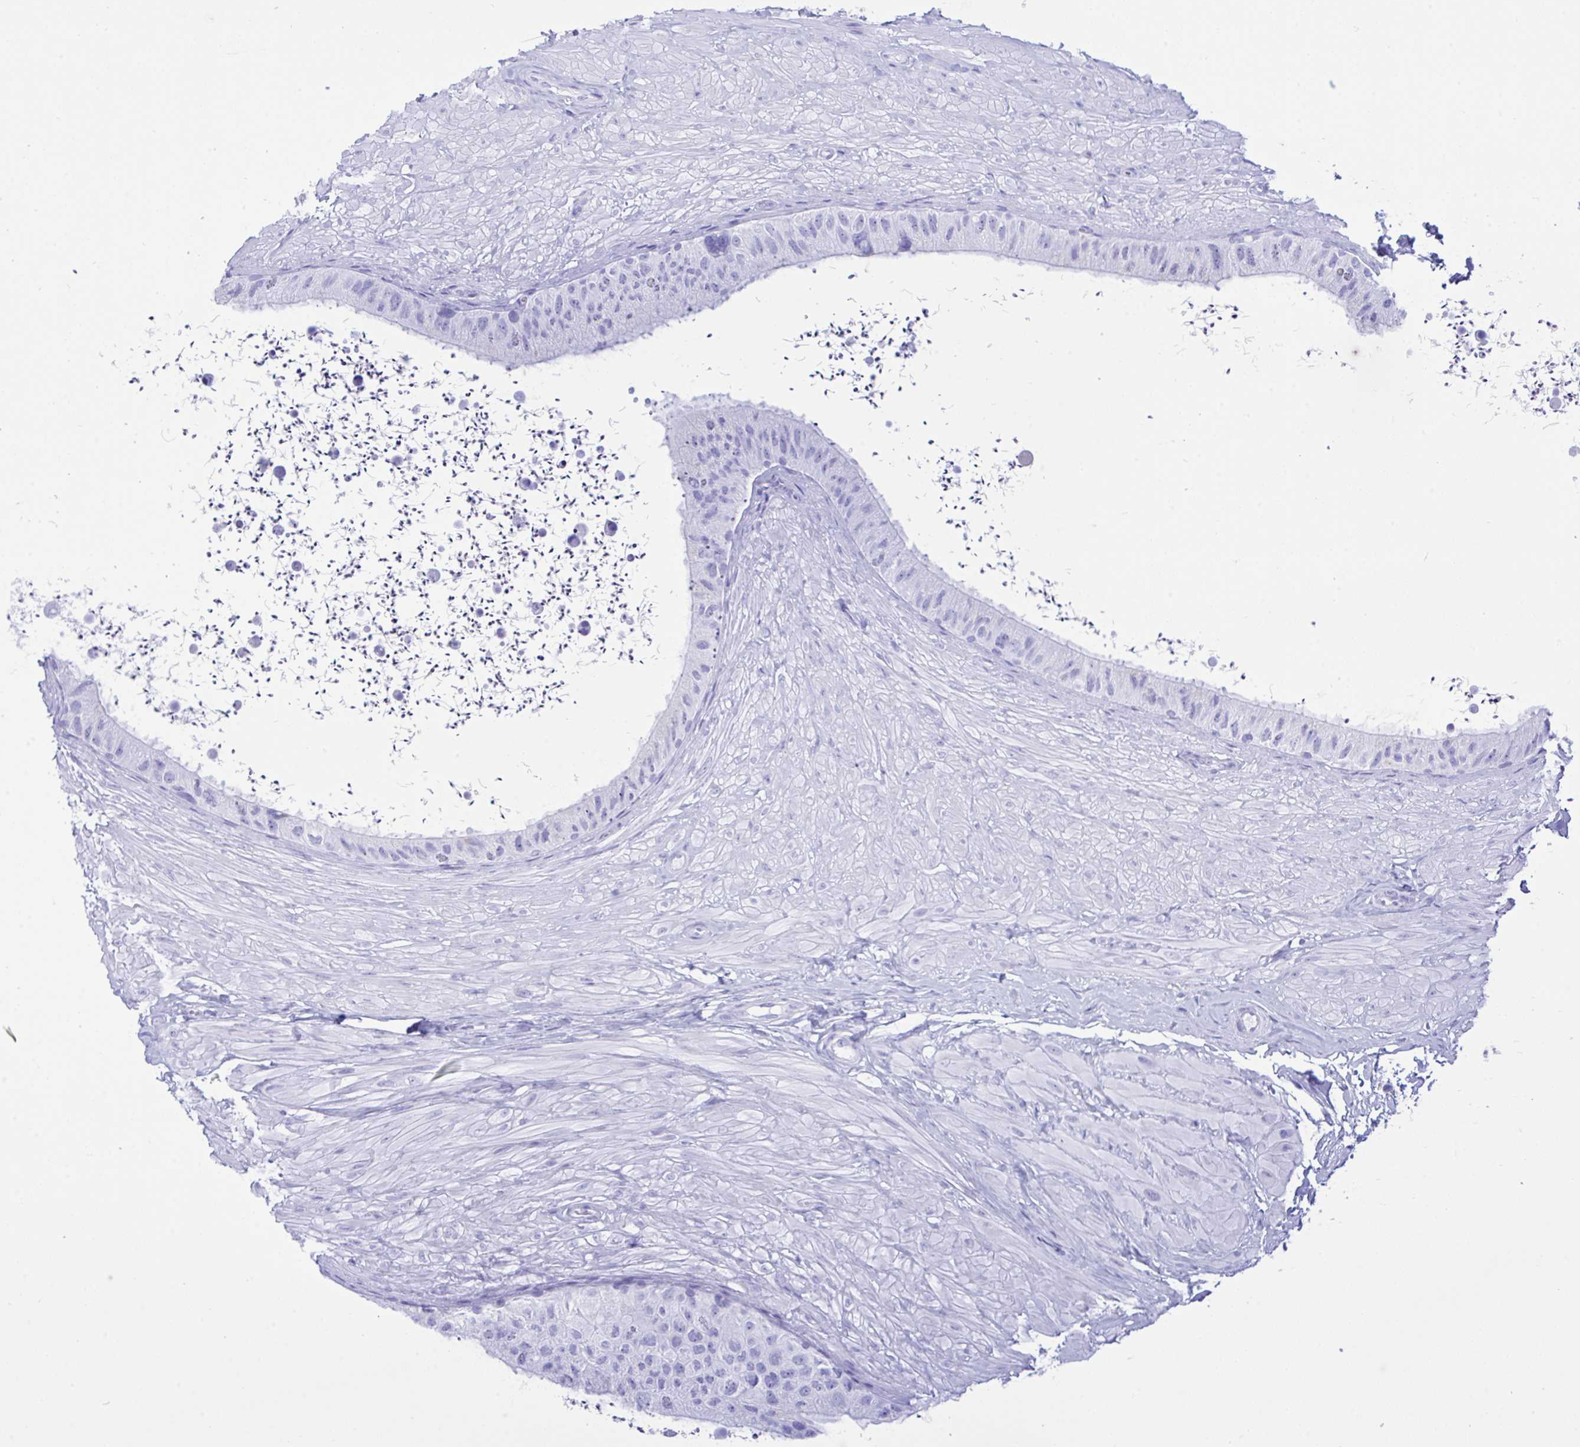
{"staining": {"intensity": "negative", "quantity": "none", "location": "none"}, "tissue": "epididymis", "cell_type": "Glandular cells", "image_type": "normal", "snomed": [{"axis": "morphology", "description": "Normal tissue, NOS"}, {"axis": "topography", "description": "Epididymis"}, {"axis": "topography", "description": "Peripheral nerve tissue"}], "caption": "IHC micrograph of normal epididymis: epididymis stained with DAB displays no significant protein expression in glandular cells. (DAB (3,3'-diaminobenzidine) immunohistochemistry visualized using brightfield microscopy, high magnification).", "gene": "SELENOV", "patient": {"sex": "male", "age": 32}}